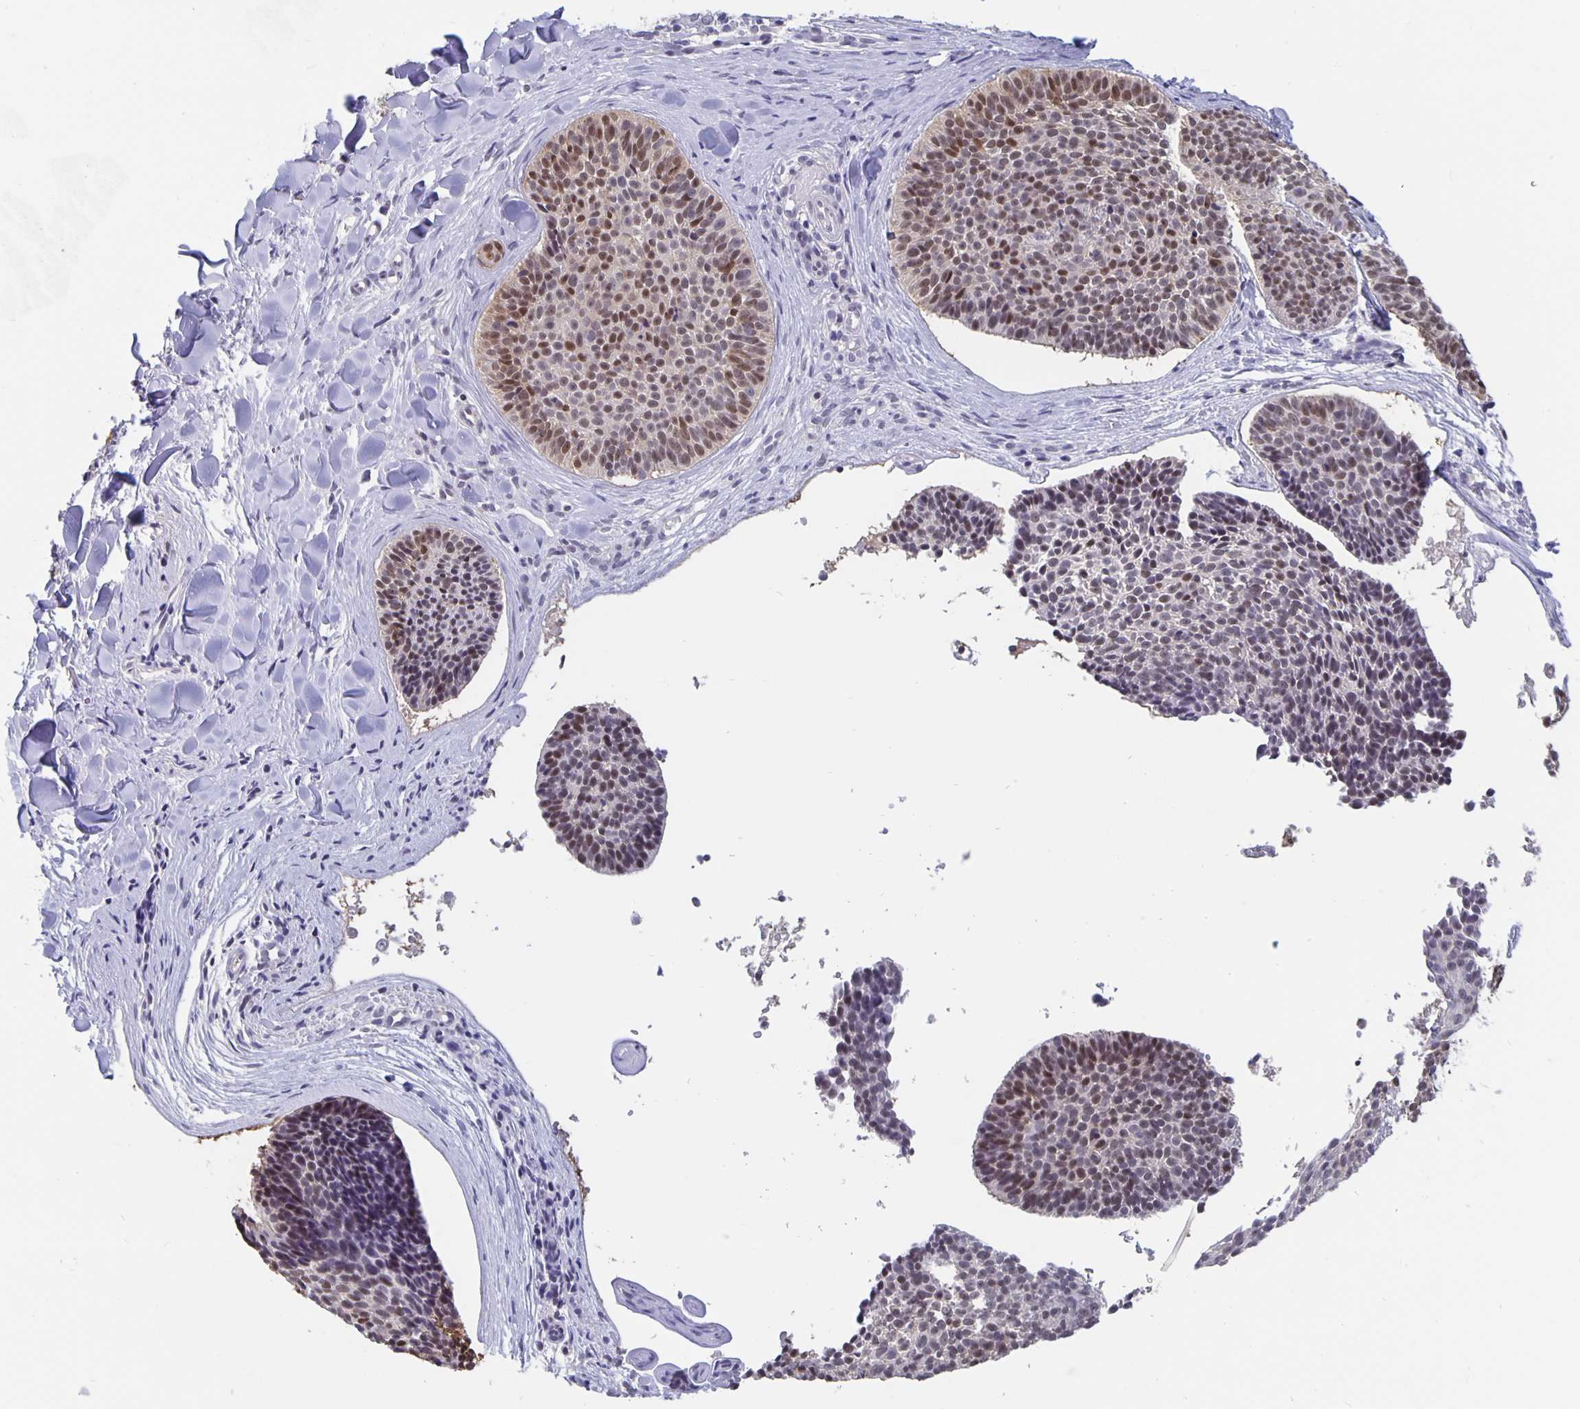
{"staining": {"intensity": "moderate", "quantity": "25%-75%", "location": "nuclear"}, "tissue": "skin cancer", "cell_type": "Tumor cells", "image_type": "cancer", "snomed": [{"axis": "morphology", "description": "Basal cell carcinoma"}, {"axis": "topography", "description": "Skin"}], "caption": "This micrograph exhibits skin cancer stained with immunohistochemistry (IHC) to label a protein in brown. The nuclear of tumor cells show moderate positivity for the protein. Nuclei are counter-stained blue.", "gene": "ZNF691", "patient": {"sex": "male", "age": 82}}